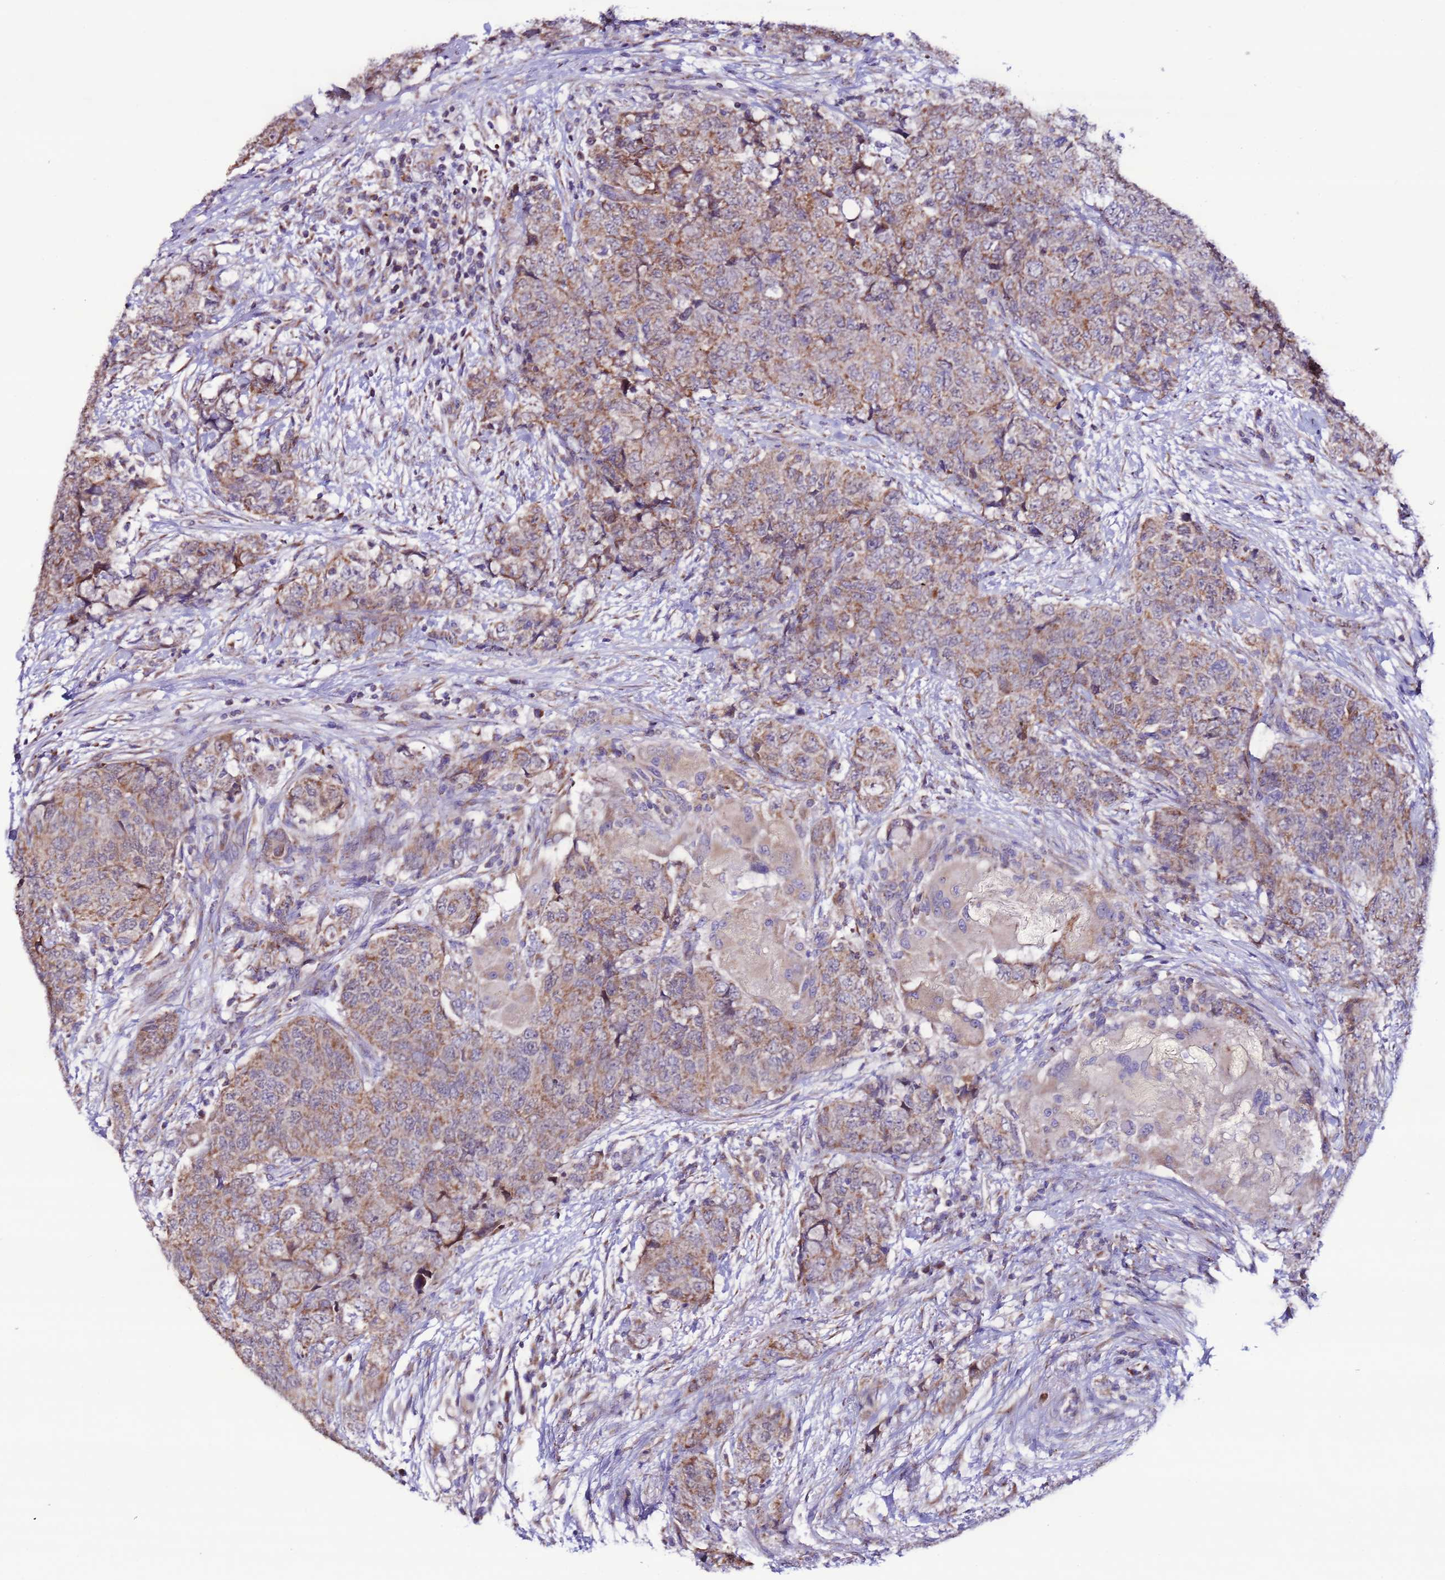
{"staining": {"intensity": "moderate", "quantity": ">75%", "location": "cytoplasmic/membranous"}, "tissue": "urothelial cancer", "cell_type": "Tumor cells", "image_type": "cancer", "snomed": [{"axis": "morphology", "description": "Urothelial carcinoma, High grade"}, {"axis": "topography", "description": "Urinary bladder"}], "caption": "High-grade urothelial carcinoma was stained to show a protein in brown. There is medium levels of moderate cytoplasmic/membranous positivity in approximately >75% of tumor cells.", "gene": "AHI1", "patient": {"sex": "female", "age": 78}}